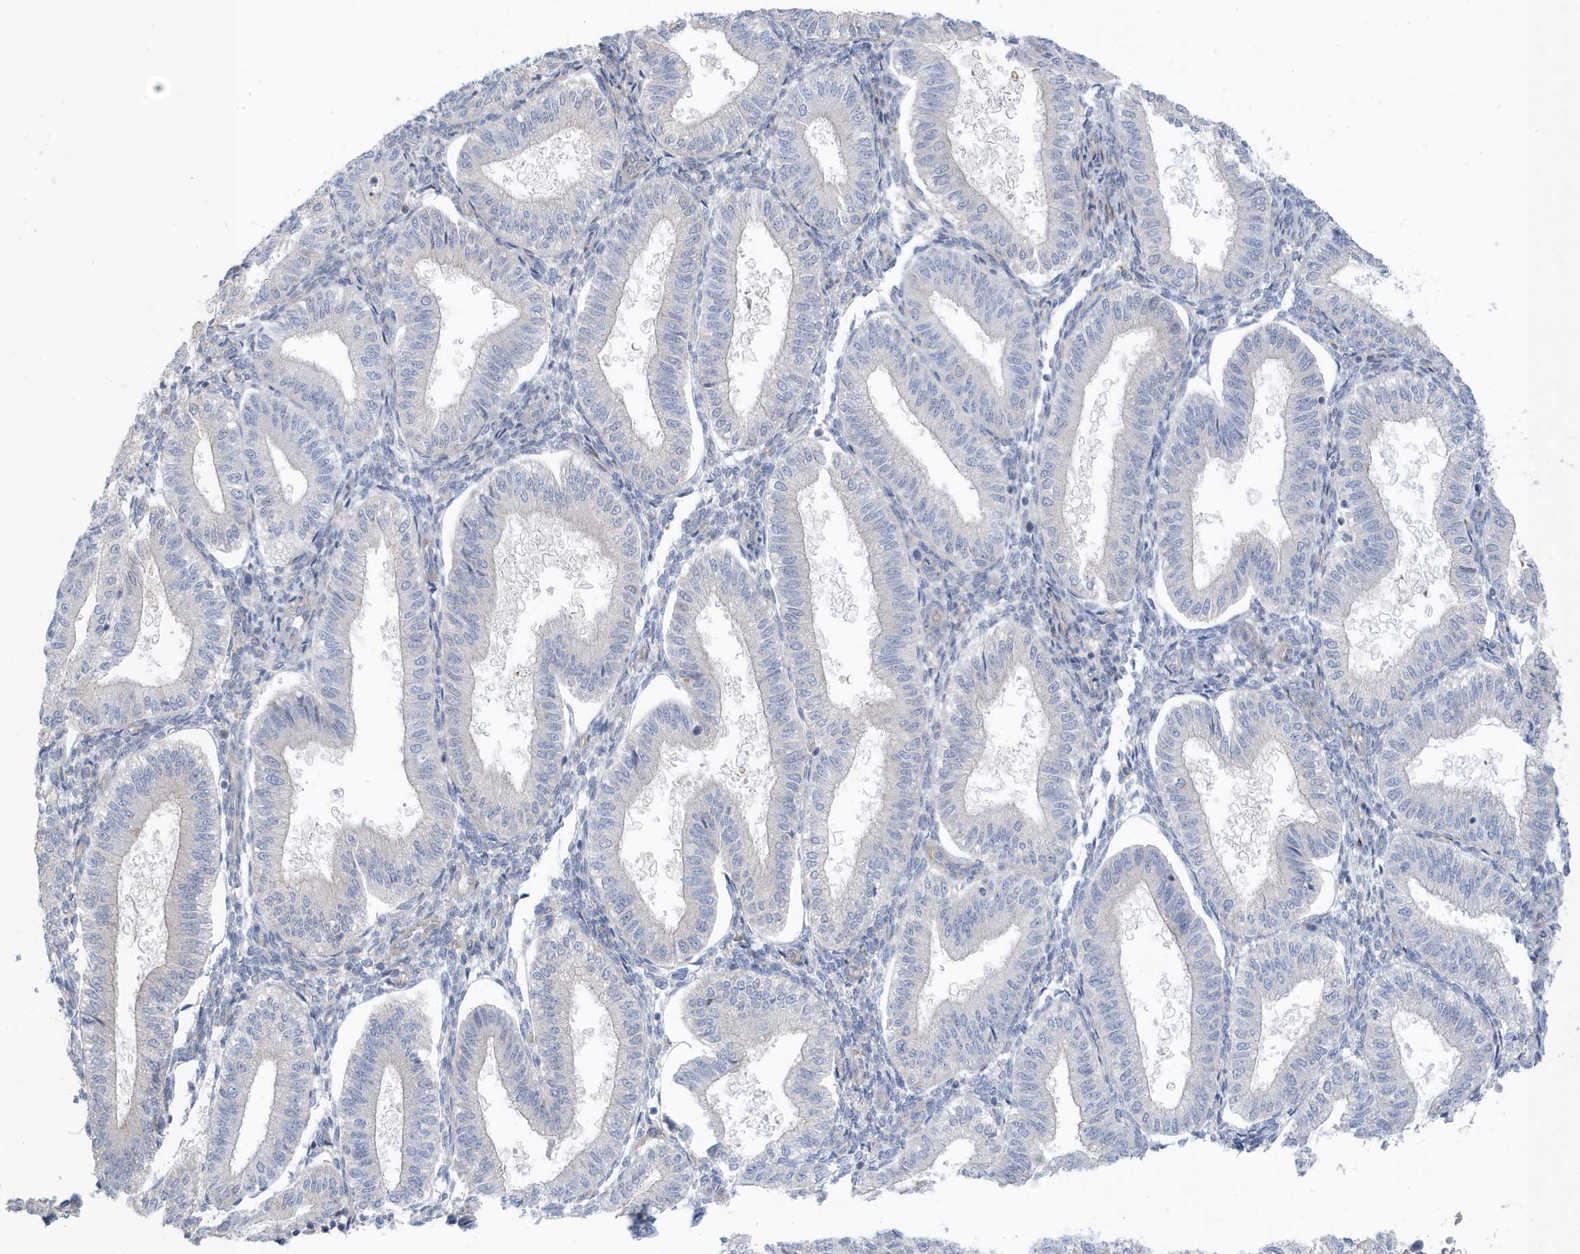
{"staining": {"intensity": "negative", "quantity": "none", "location": "none"}, "tissue": "endometrium", "cell_type": "Cells in endometrial stroma", "image_type": "normal", "snomed": [{"axis": "morphology", "description": "Normal tissue, NOS"}, {"axis": "topography", "description": "Endometrium"}], "caption": "An IHC image of benign endometrium is shown. There is no staining in cells in endometrial stroma of endometrium. The staining was performed using DAB (3,3'-diaminobenzidine) to visualize the protein expression in brown, while the nuclei were stained in blue with hematoxylin (Magnification: 20x).", "gene": "ATP13A5", "patient": {"sex": "female", "age": 39}}